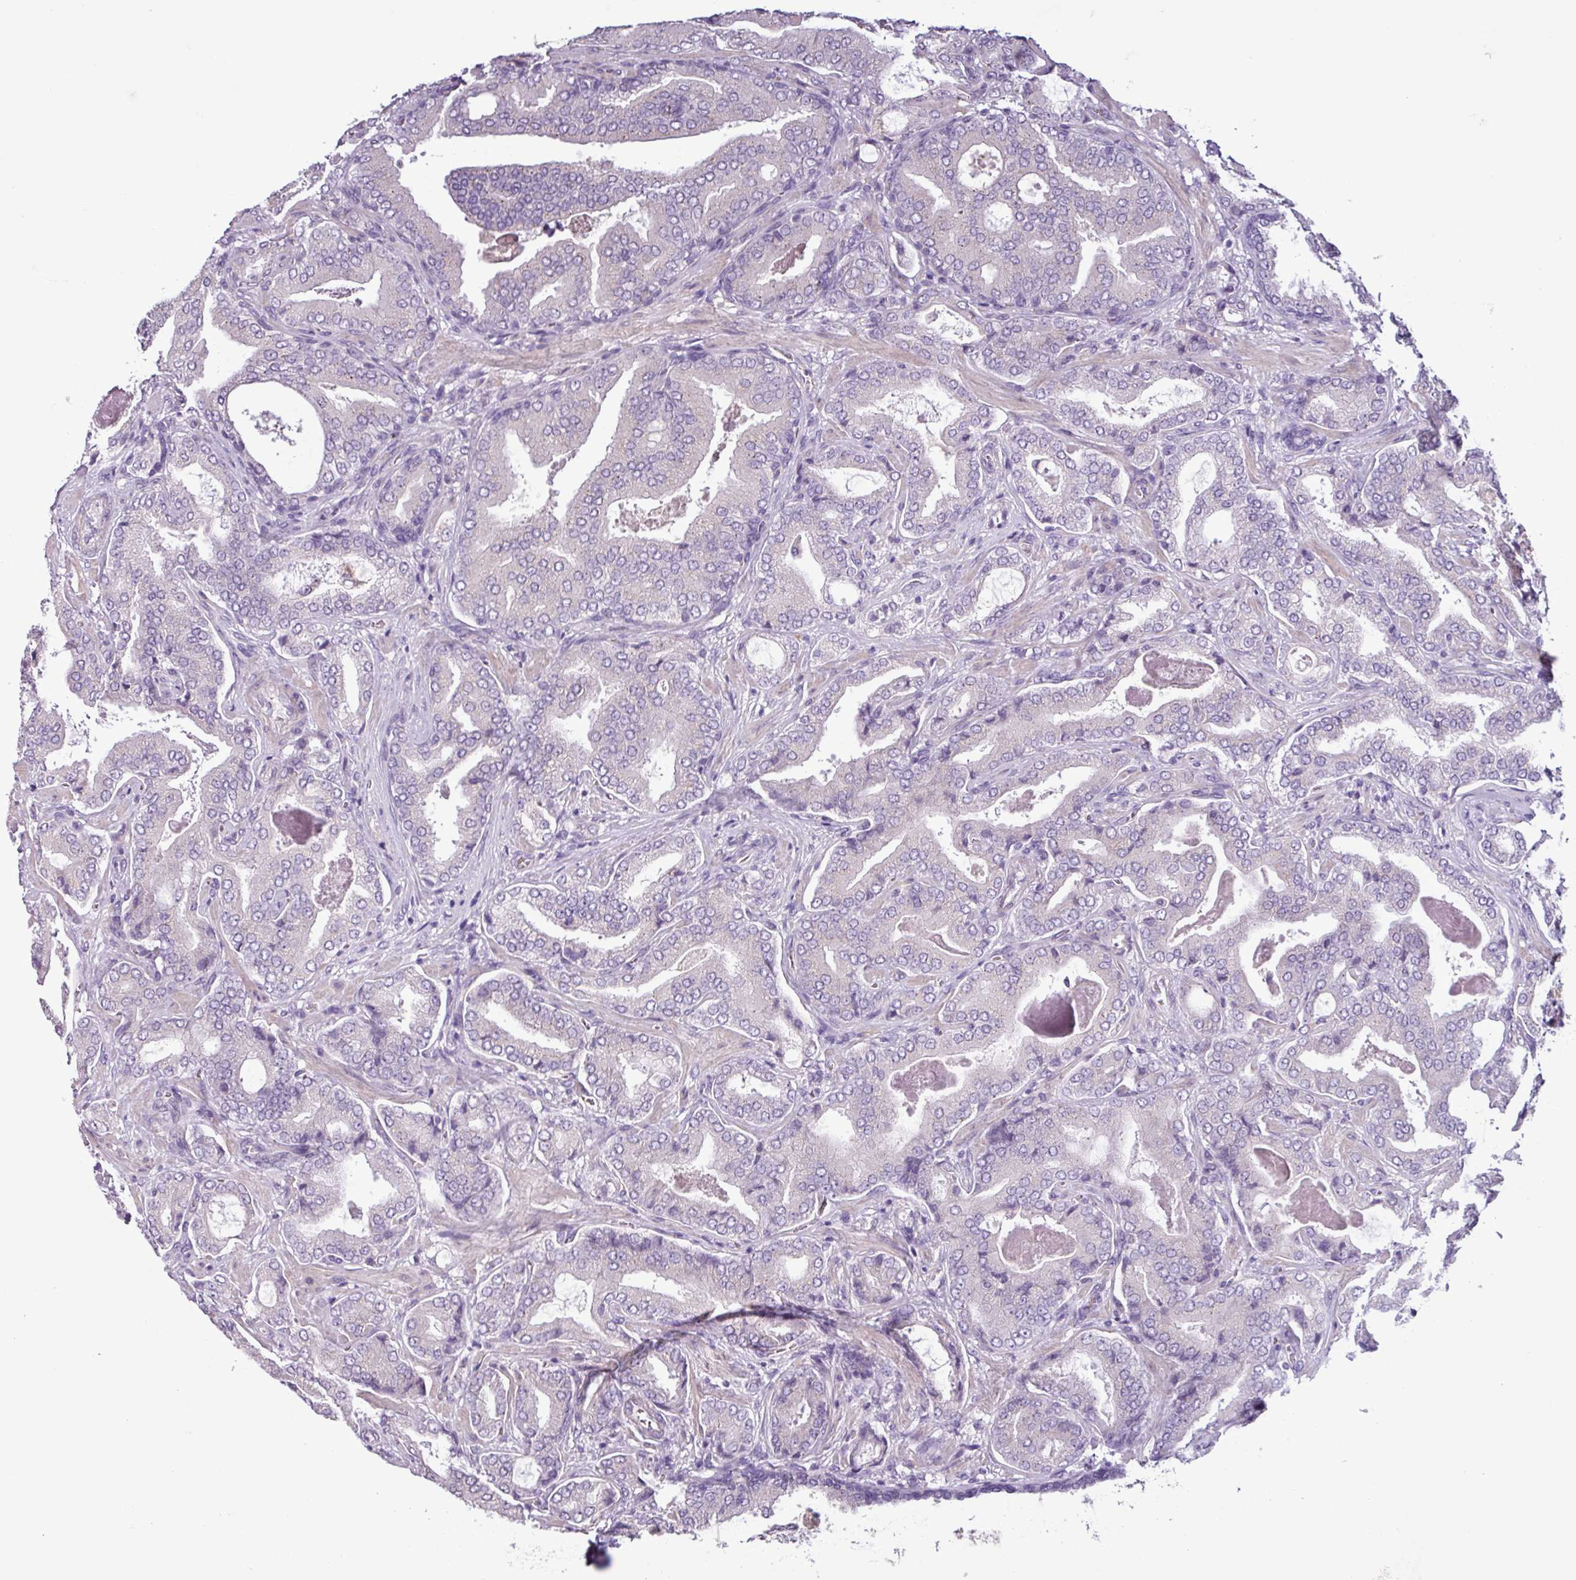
{"staining": {"intensity": "negative", "quantity": "none", "location": "none"}, "tissue": "prostate cancer", "cell_type": "Tumor cells", "image_type": "cancer", "snomed": [{"axis": "morphology", "description": "Adenocarcinoma, High grade"}, {"axis": "topography", "description": "Prostate"}], "caption": "DAB (3,3'-diaminobenzidine) immunohistochemical staining of human prostate adenocarcinoma (high-grade) displays no significant positivity in tumor cells.", "gene": "C9orf24", "patient": {"sex": "male", "age": 68}}